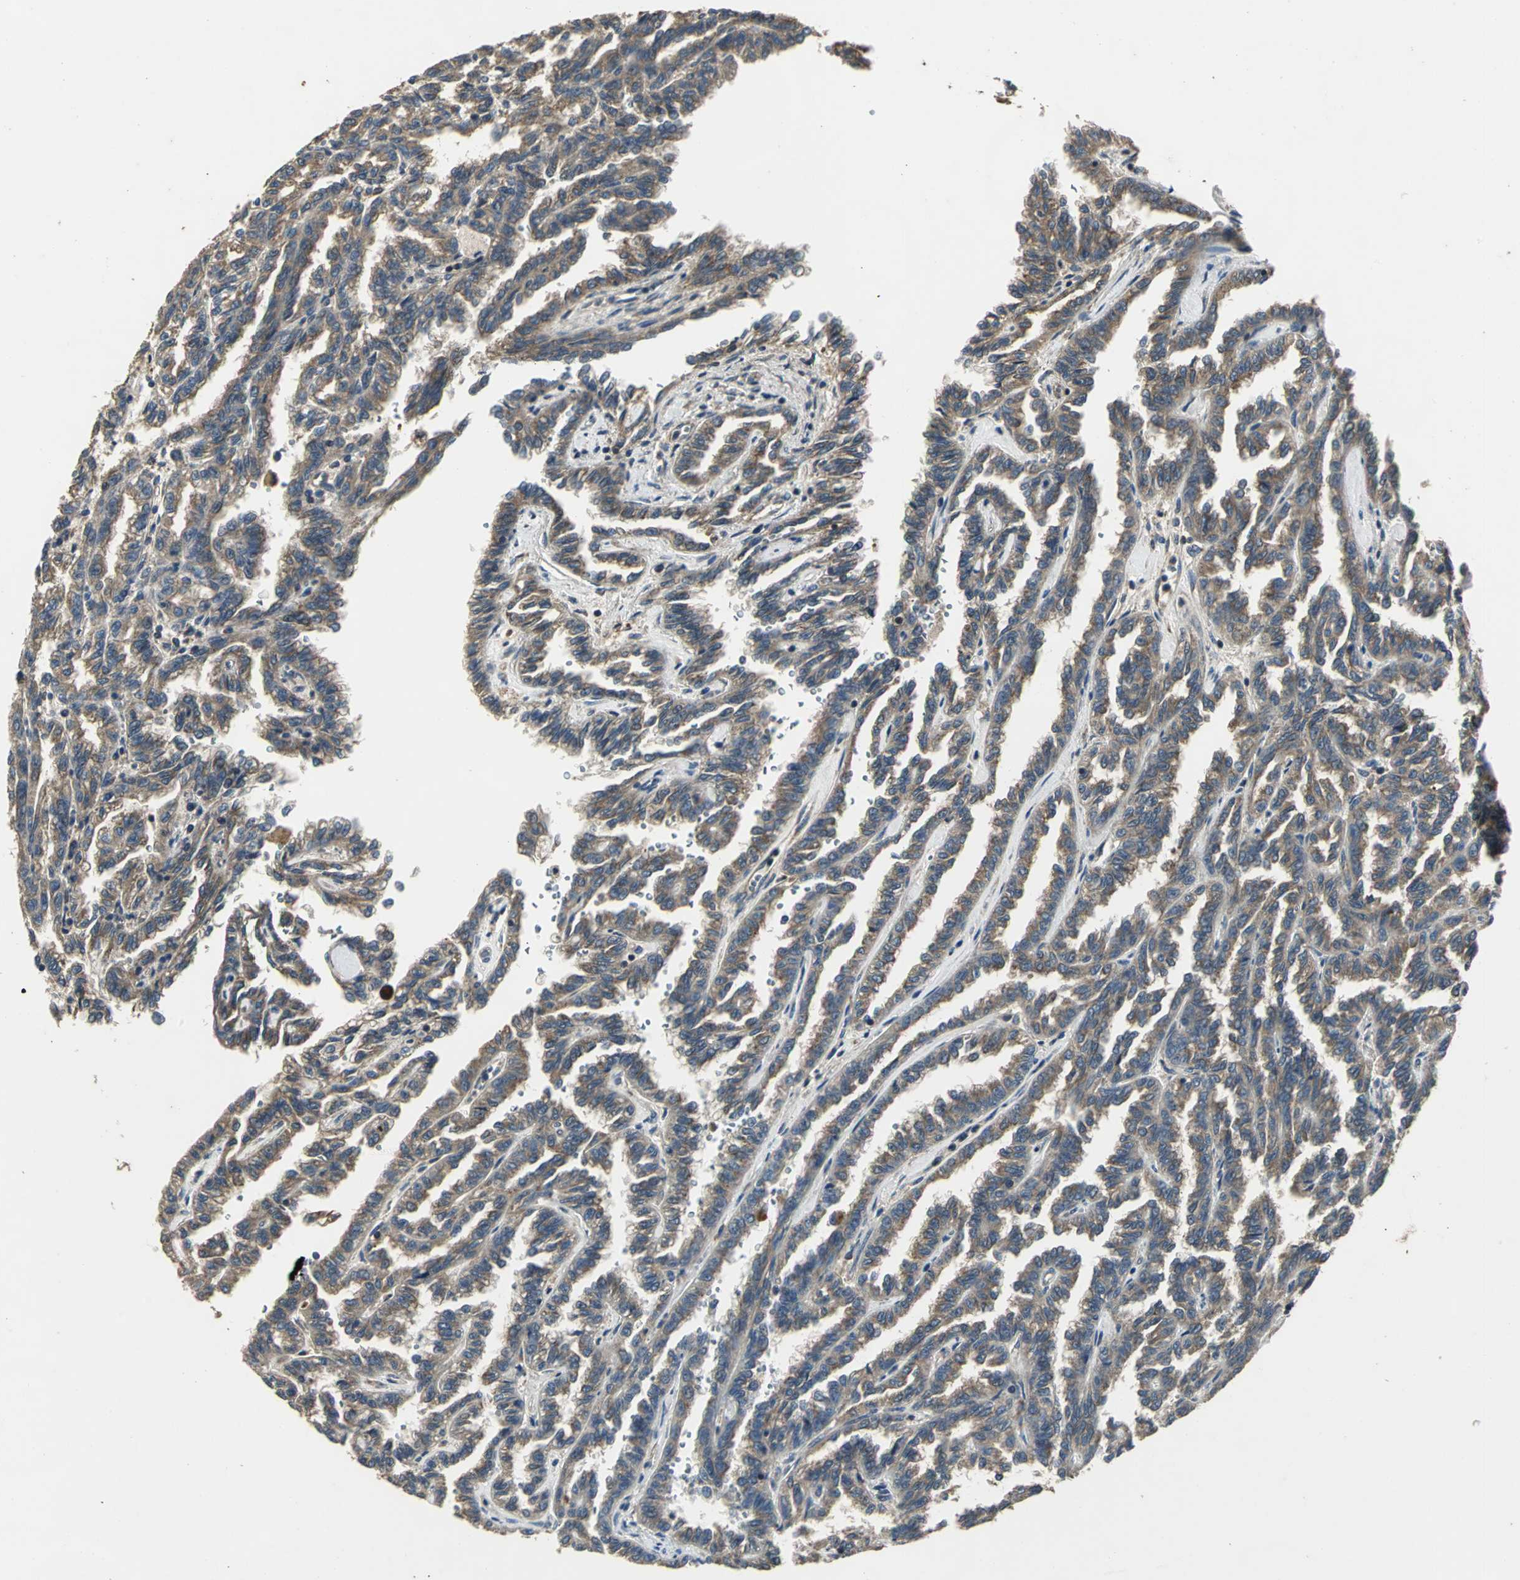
{"staining": {"intensity": "moderate", "quantity": ">75%", "location": "cytoplasmic/membranous"}, "tissue": "renal cancer", "cell_type": "Tumor cells", "image_type": "cancer", "snomed": [{"axis": "morphology", "description": "Inflammation, NOS"}, {"axis": "morphology", "description": "Adenocarcinoma, NOS"}, {"axis": "topography", "description": "Kidney"}], "caption": "IHC of human adenocarcinoma (renal) demonstrates medium levels of moderate cytoplasmic/membranous positivity in approximately >75% of tumor cells.", "gene": "IRF3", "patient": {"sex": "male", "age": 68}}